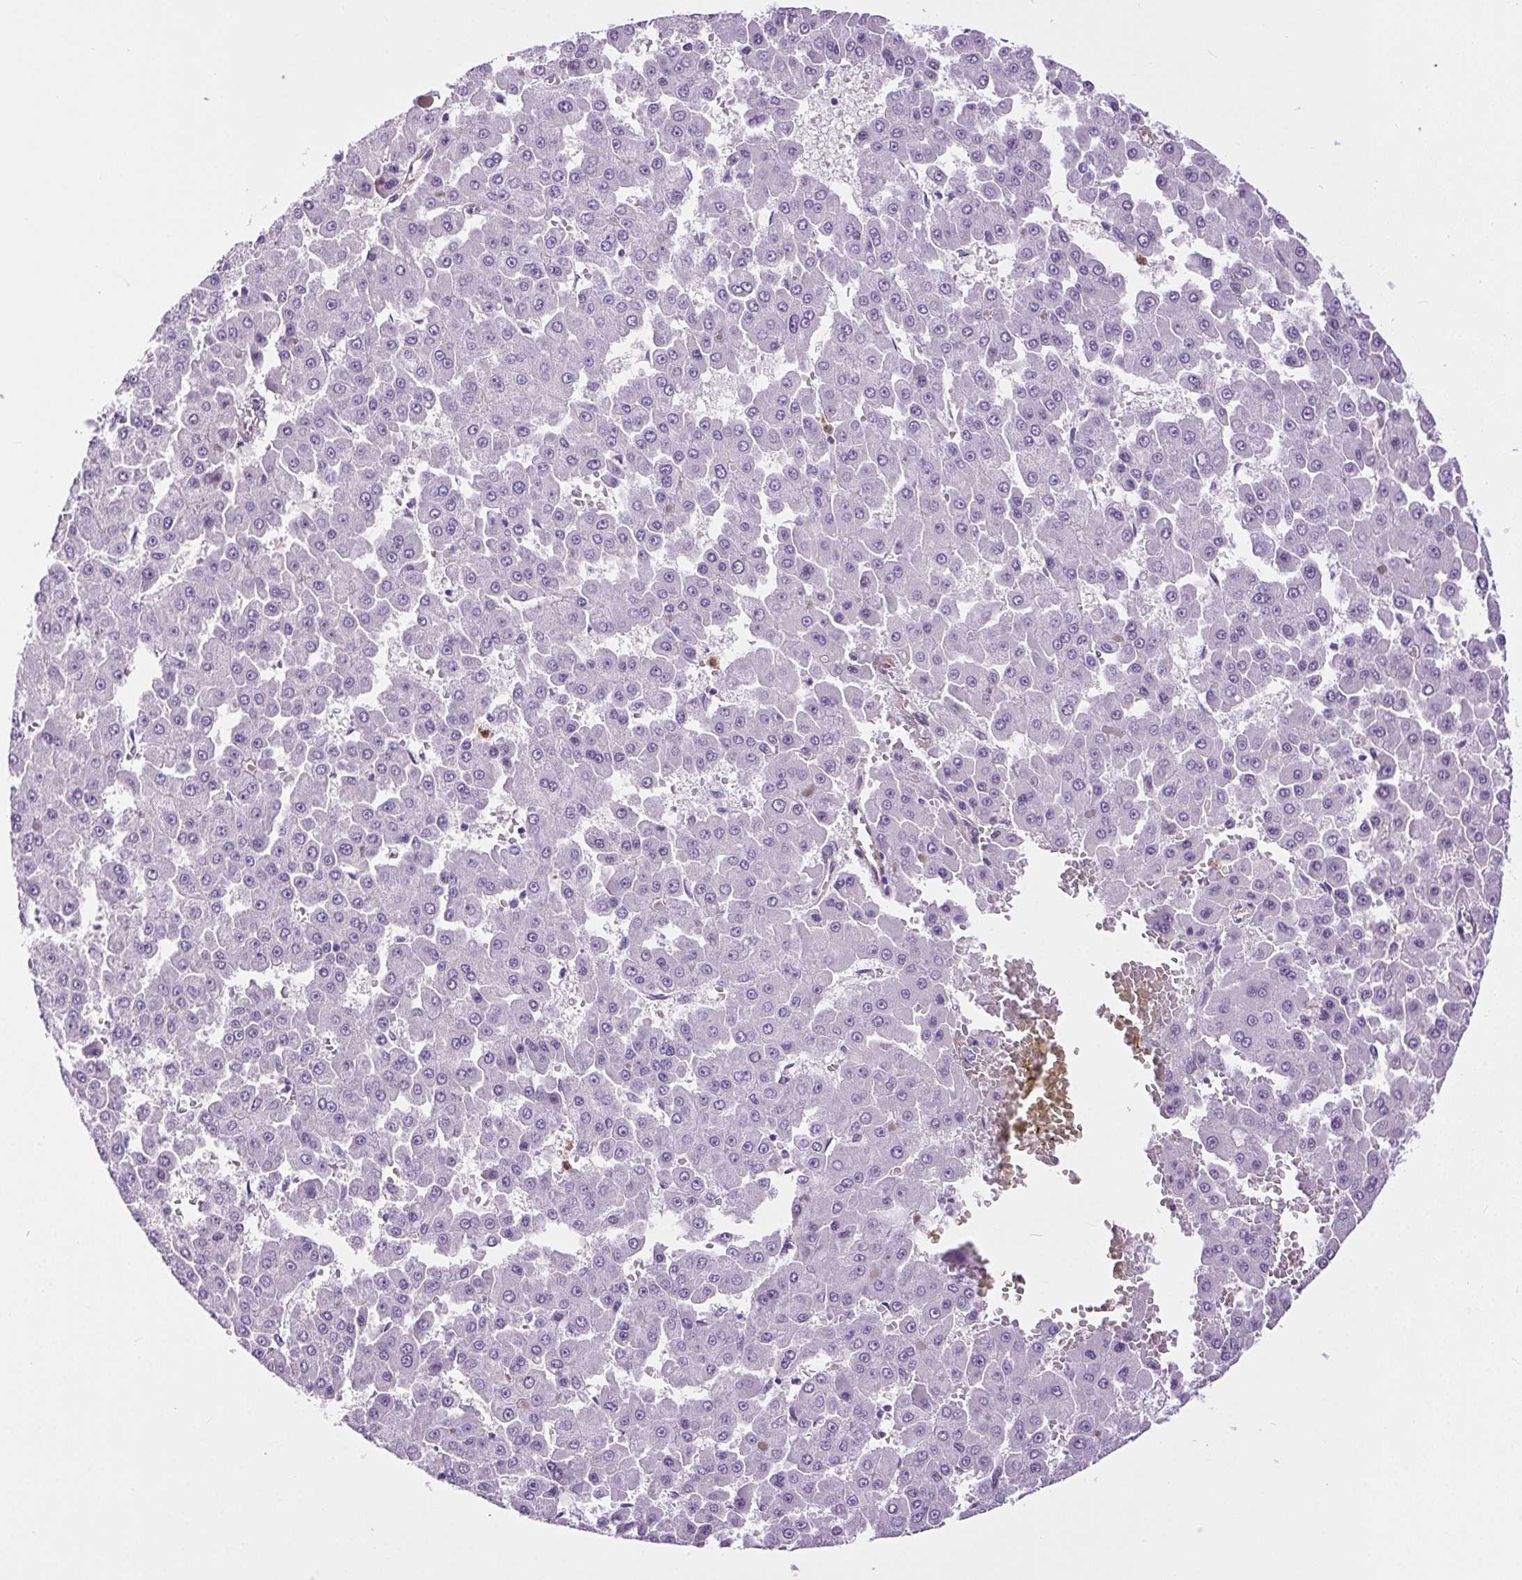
{"staining": {"intensity": "negative", "quantity": "none", "location": "none"}, "tissue": "liver cancer", "cell_type": "Tumor cells", "image_type": "cancer", "snomed": [{"axis": "morphology", "description": "Carcinoma, Hepatocellular, NOS"}, {"axis": "topography", "description": "Liver"}], "caption": "Tumor cells show no significant protein staining in liver cancer (hepatocellular carcinoma).", "gene": "SHCBP1L", "patient": {"sex": "male", "age": 78}}